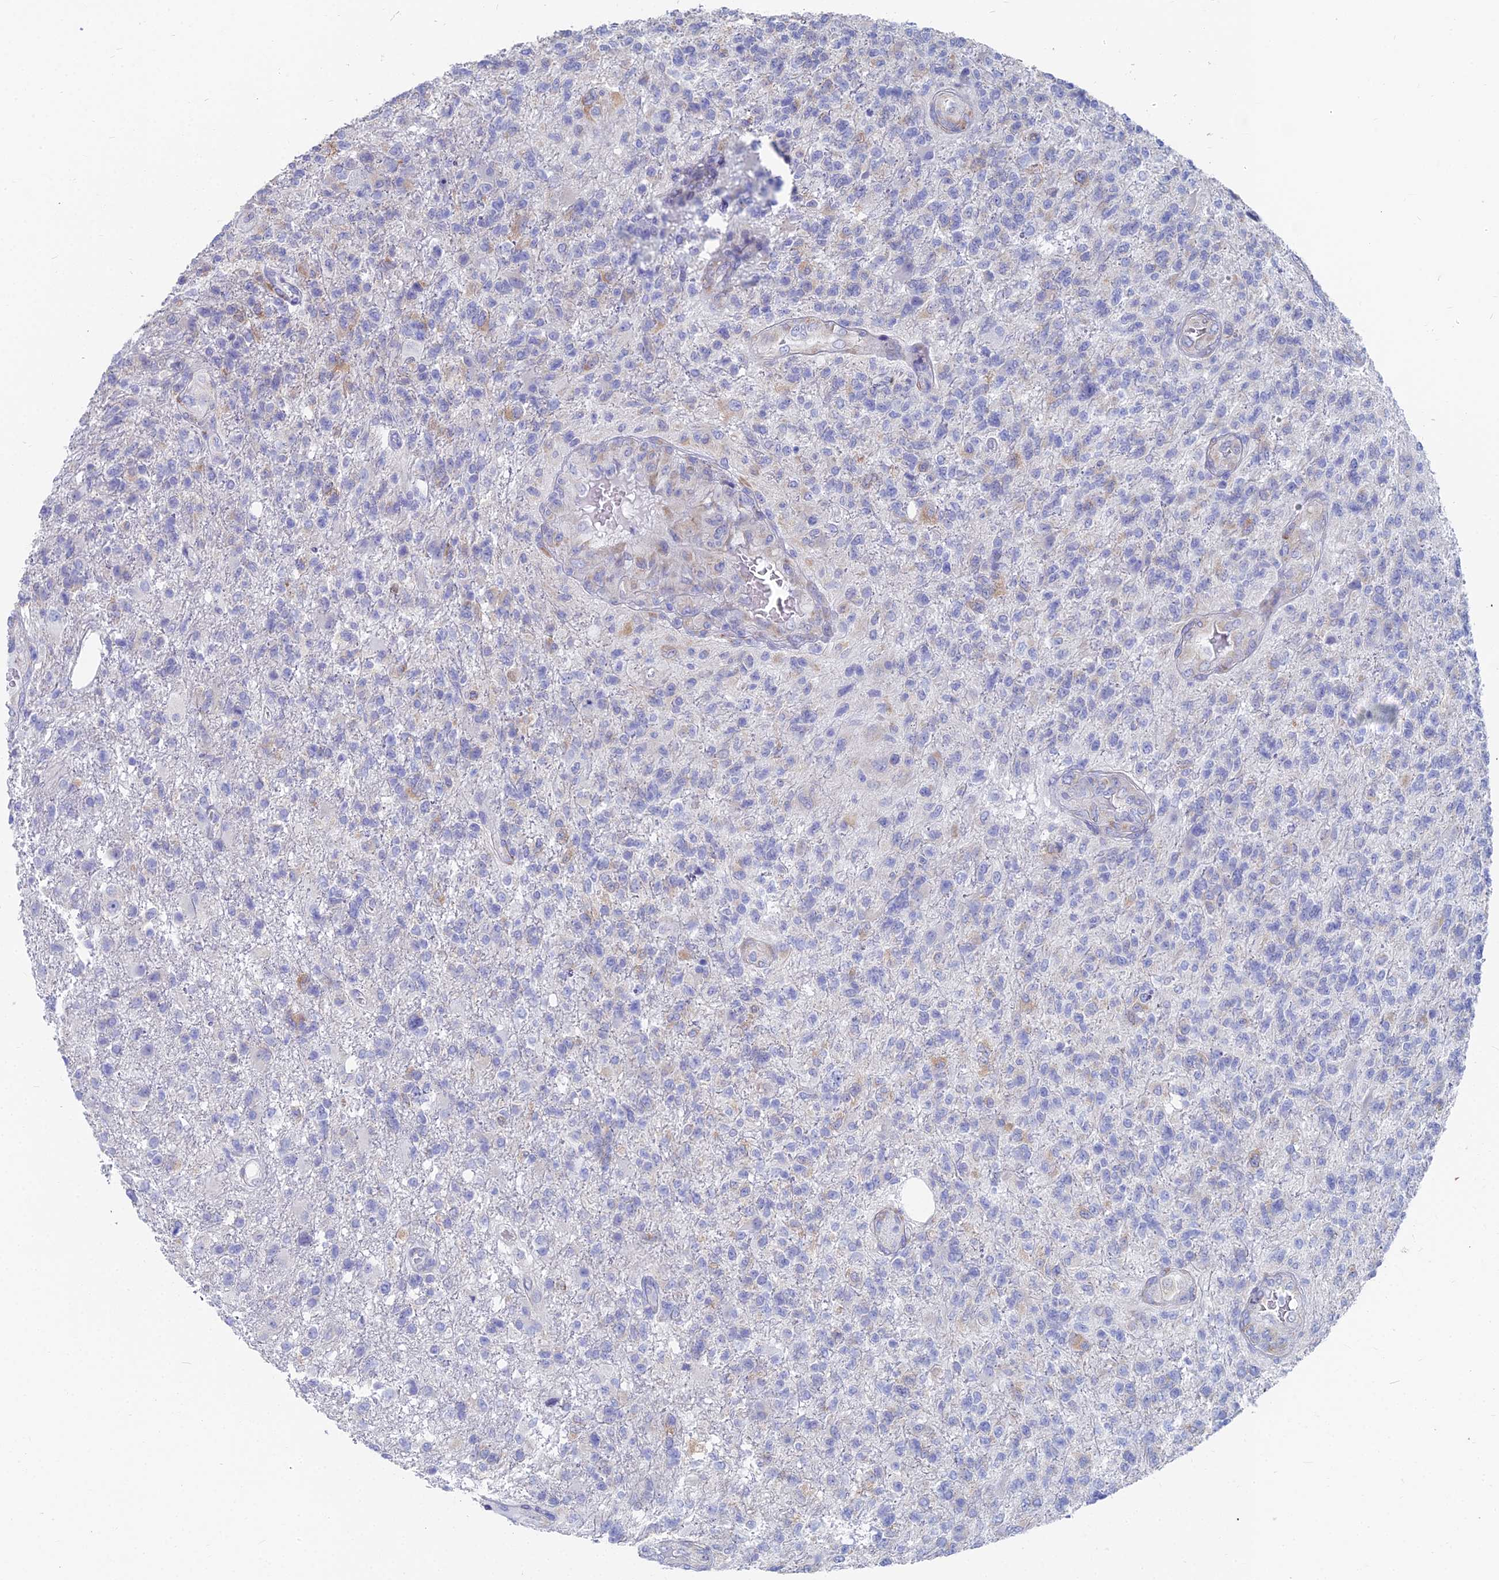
{"staining": {"intensity": "negative", "quantity": "none", "location": "none"}, "tissue": "glioma", "cell_type": "Tumor cells", "image_type": "cancer", "snomed": [{"axis": "morphology", "description": "Glioma, malignant, High grade"}, {"axis": "topography", "description": "Brain"}], "caption": "Immunohistochemistry (IHC) image of human malignant glioma (high-grade) stained for a protein (brown), which displays no staining in tumor cells.", "gene": "TNNT3", "patient": {"sex": "male", "age": 56}}